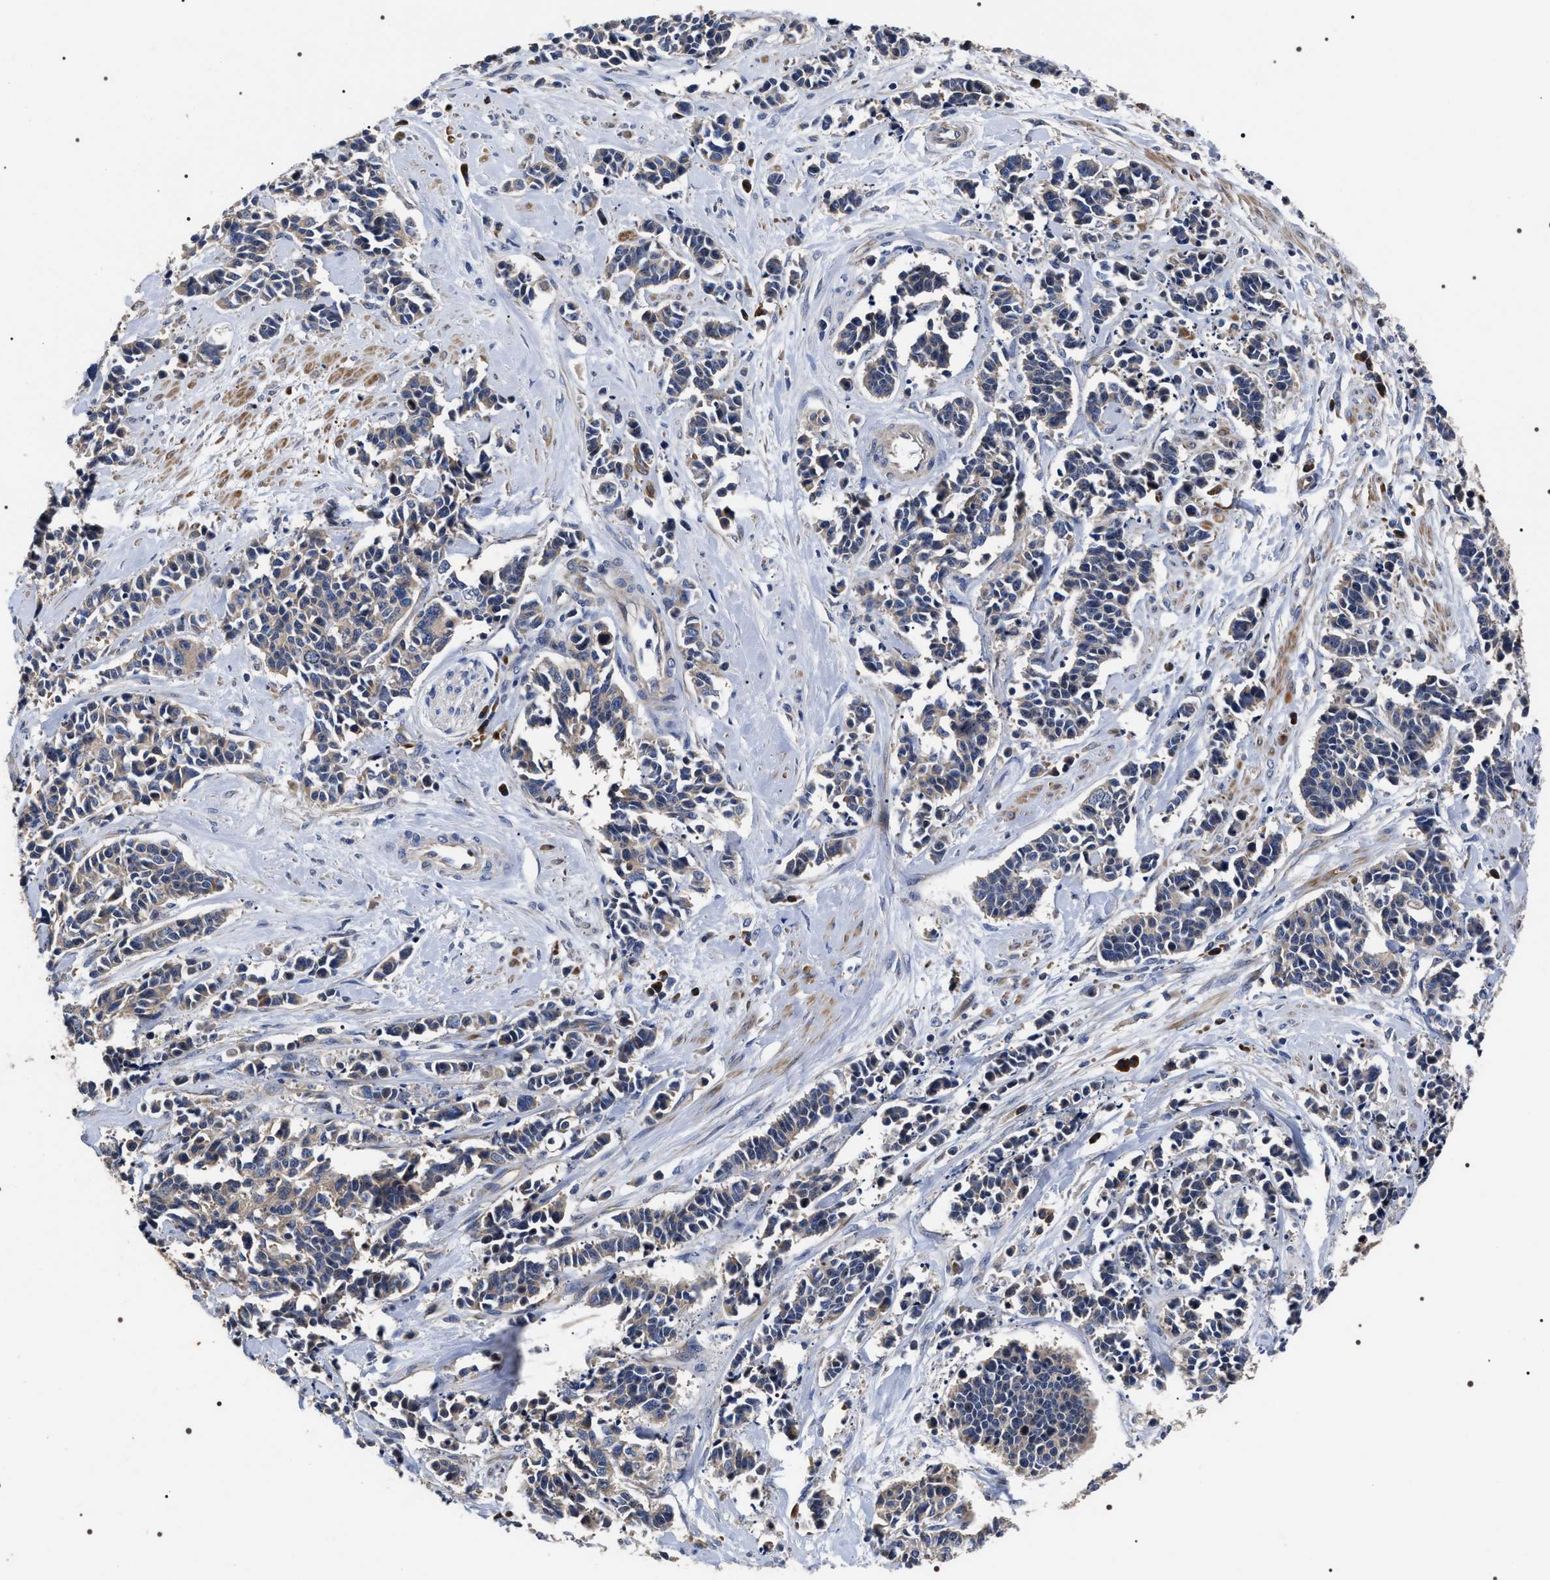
{"staining": {"intensity": "weak", "quantity": "<25%", "location": "cytoplasmic/membranous"}, "tissue": "cervical cancer", "cell_type": "Tumor cells", "image_type": "cancer", "snomed": [{"axis": "morphology", "description": "Squamous cell carcinoma, NOS"}, {"axis": "topography", "description": "Cervix"}], "caption": "Protein analysis of cervical cancer (squamous cell carcinoma) exhibits no significant expression in tumor cells.", "gene": "MIS18A", "patient": {"sex": "female", "age": 35}}